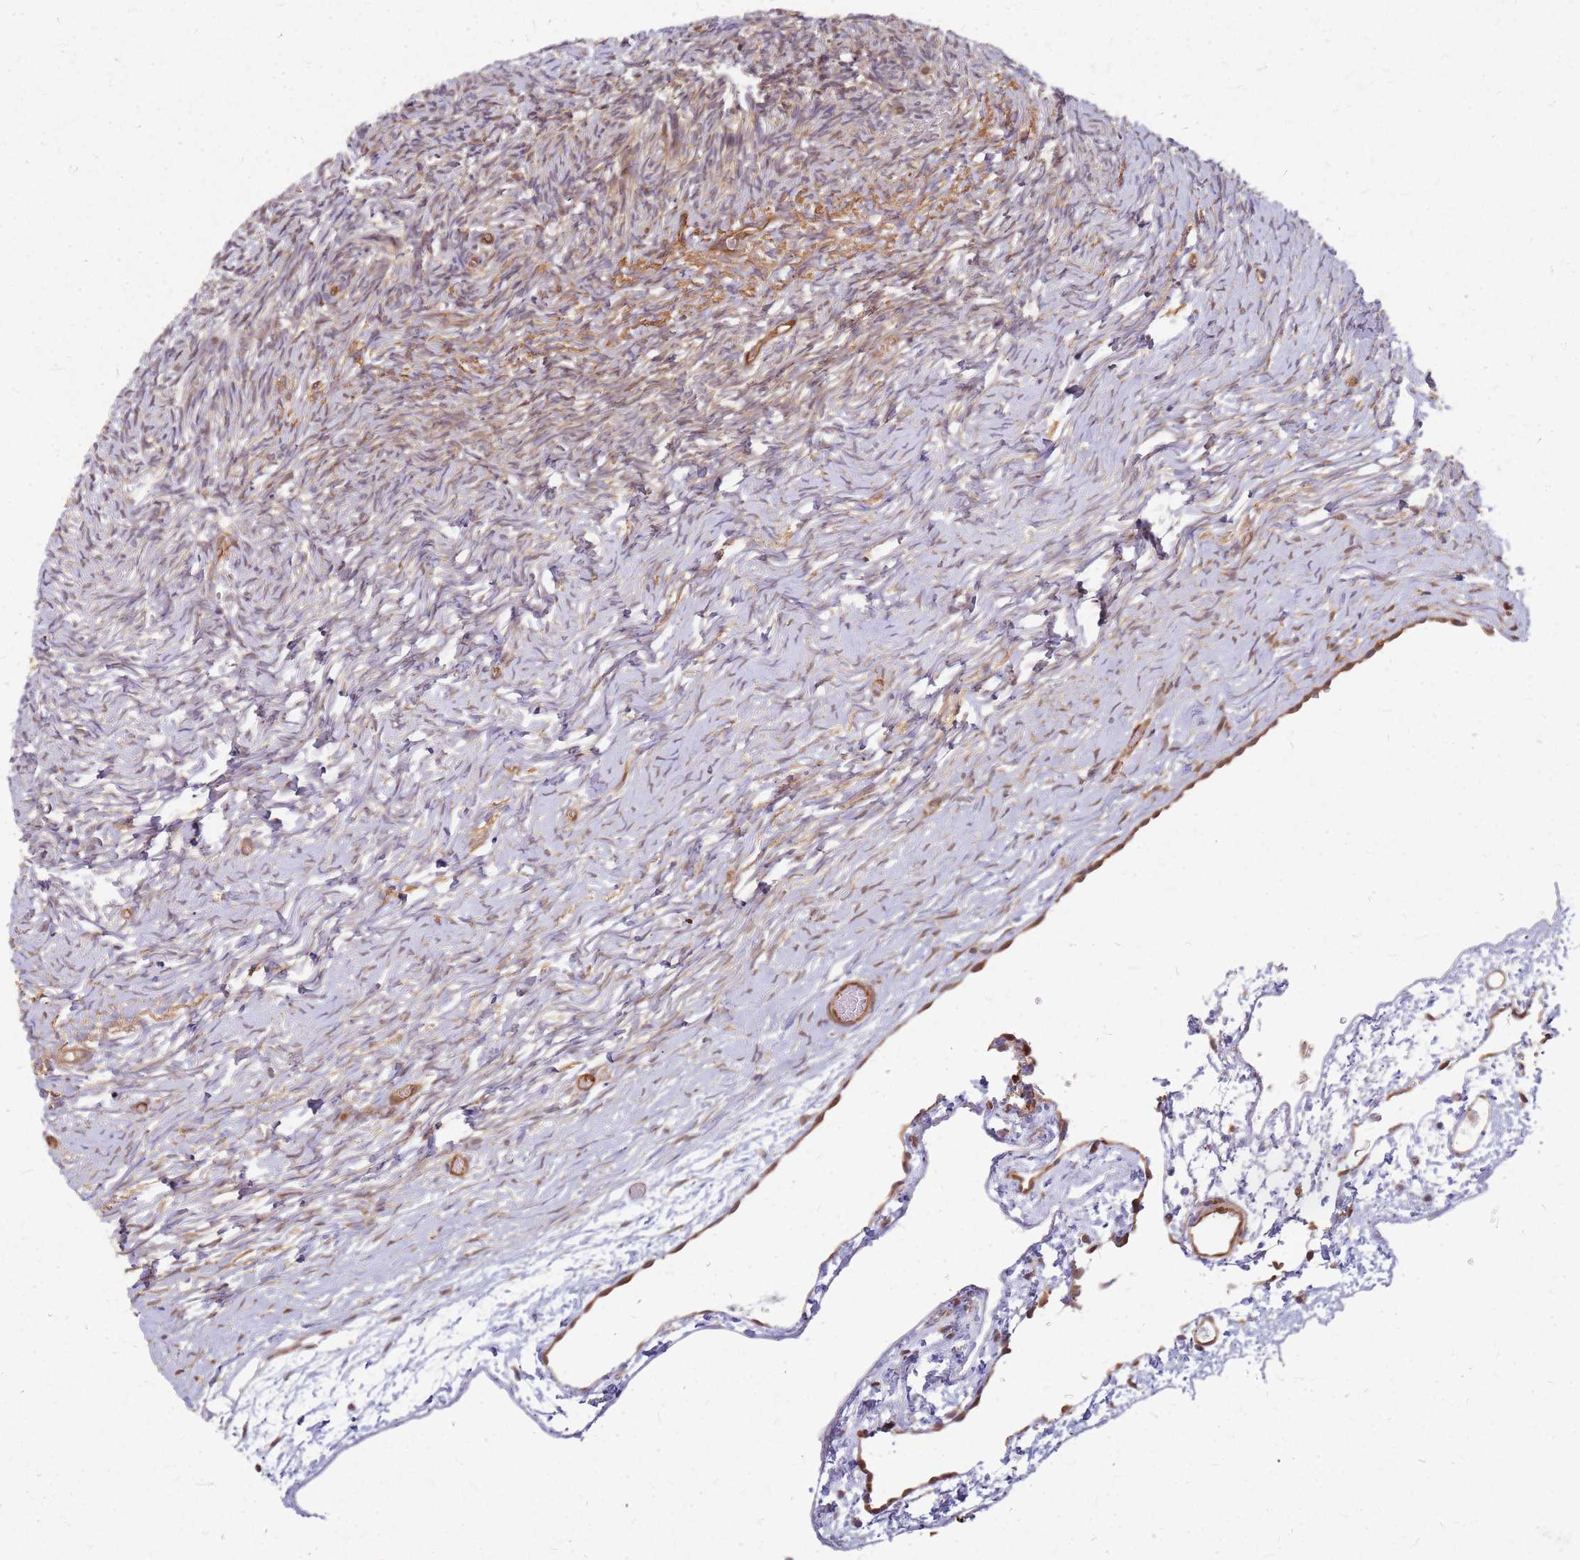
{"staining": {"intensity": "moderate", "quantity": "25%-75%", "location": "cytoplasmic/membranous"}, "tissue": "ovary", "cell_type": "Ovarian stroma cells", "image_type": "normal", "snomed": [{"axis": "morphology", "description": "Normal tissue, NOS"}, {"axis": "topography", "description": "Ovary"}], "caption": "DAB (3,3'-diaminobenzidine) immunohistochemical staining of benign human ovary shows moderate cytoplasmic/membranous protein staining in approximately 25%-75% of ovarian stroma cells.", "gene": "HDX", "patient": {"sex": "female", "age": 39}}